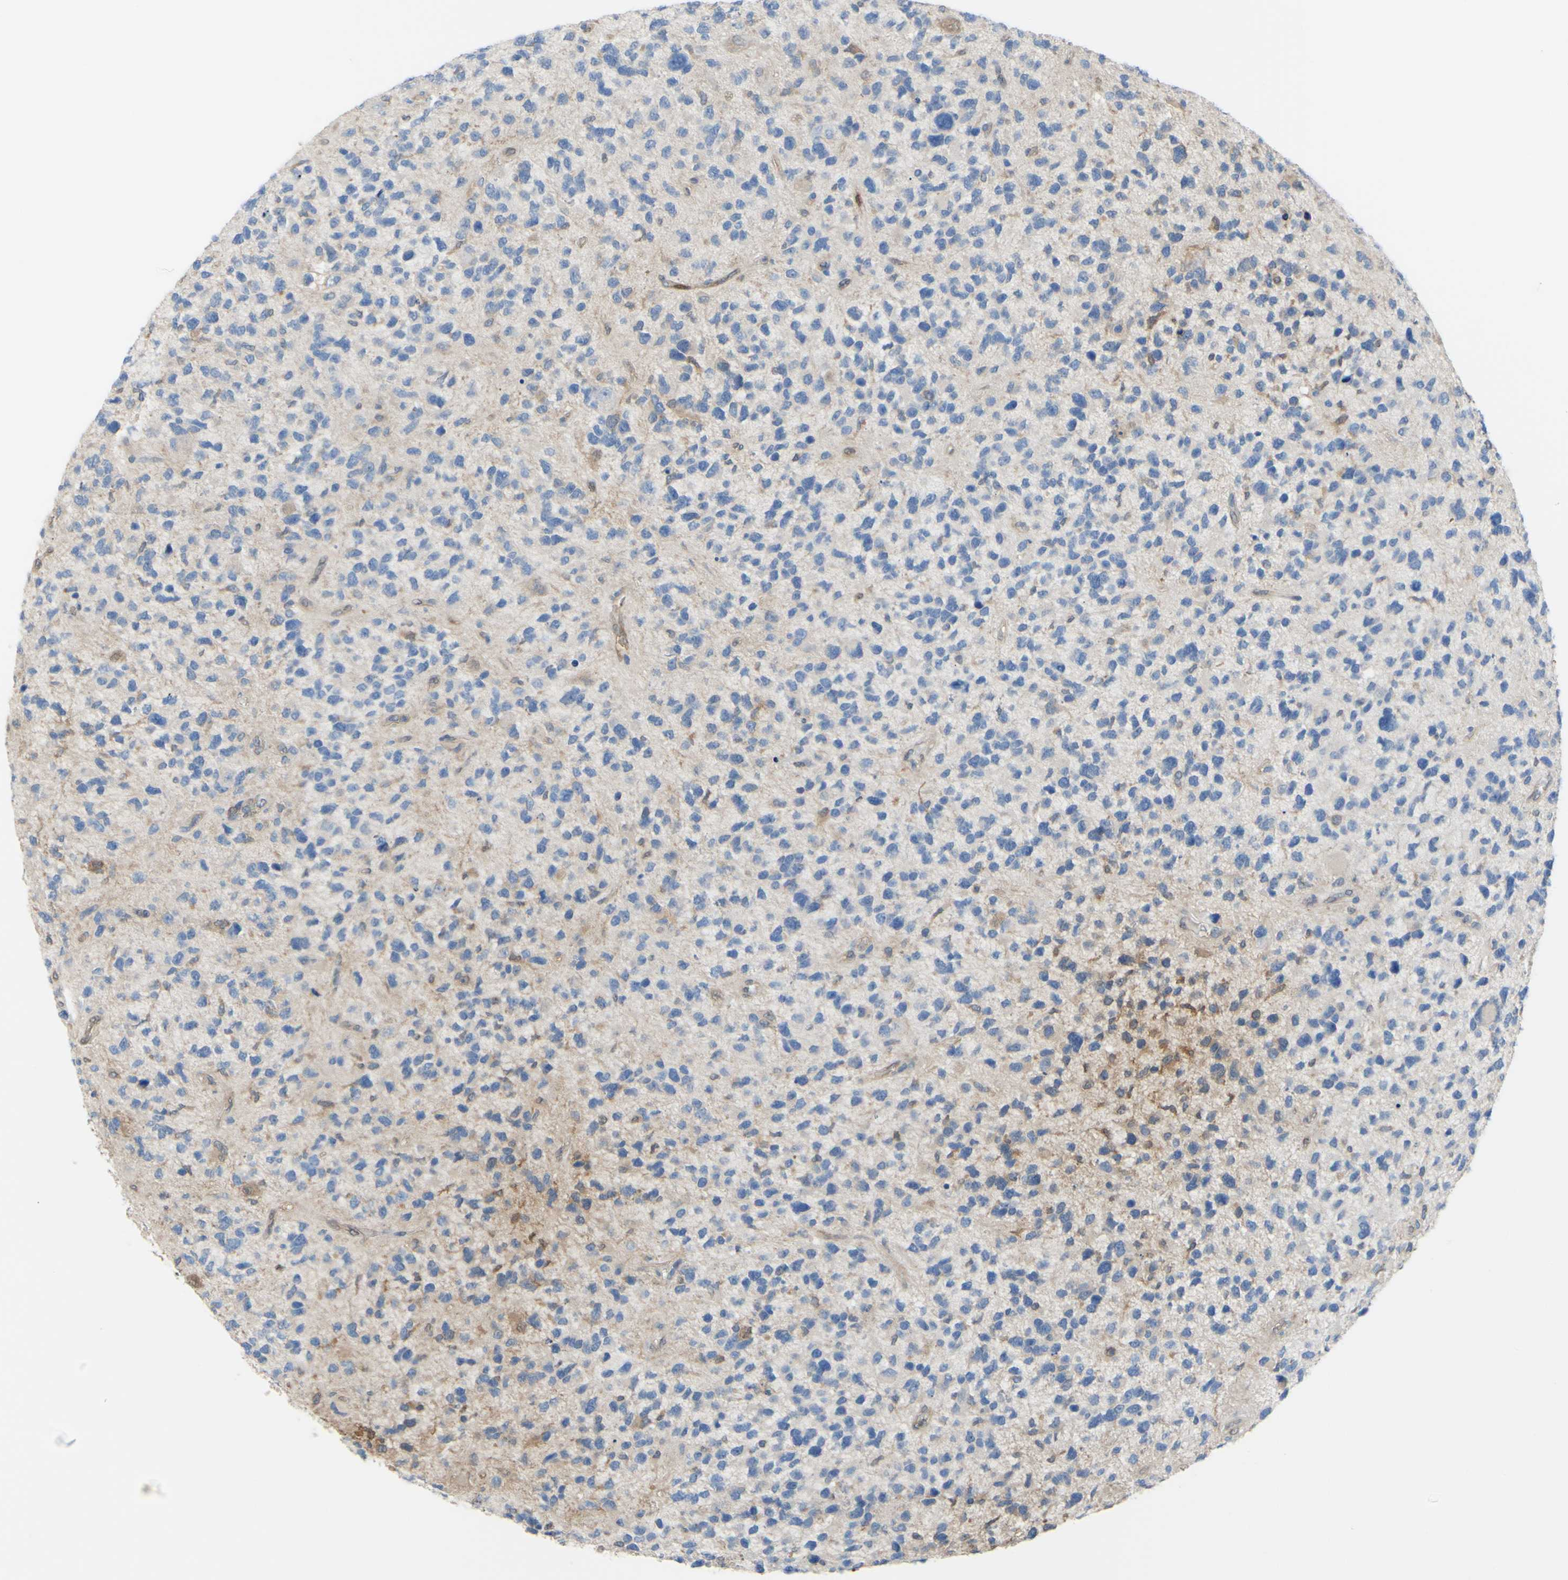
{"staining": {"intensity": "weak", "quantity": "<25%", "location": "cytoplasmic/membranous"}, "tissue": "glioma", "cell_type": "Tumor cells", "image_type": "cancer", "snomed": [{"axis": "morphology", "description": "Glioma, malignant, High grade"}, {"axis": "topography", "description": "Brain"}], "caption": "Tumor cells are negative for protein expression in human glioma.", "gene": "UPK3B", "patient": {"sex": "female", "age": 58}}